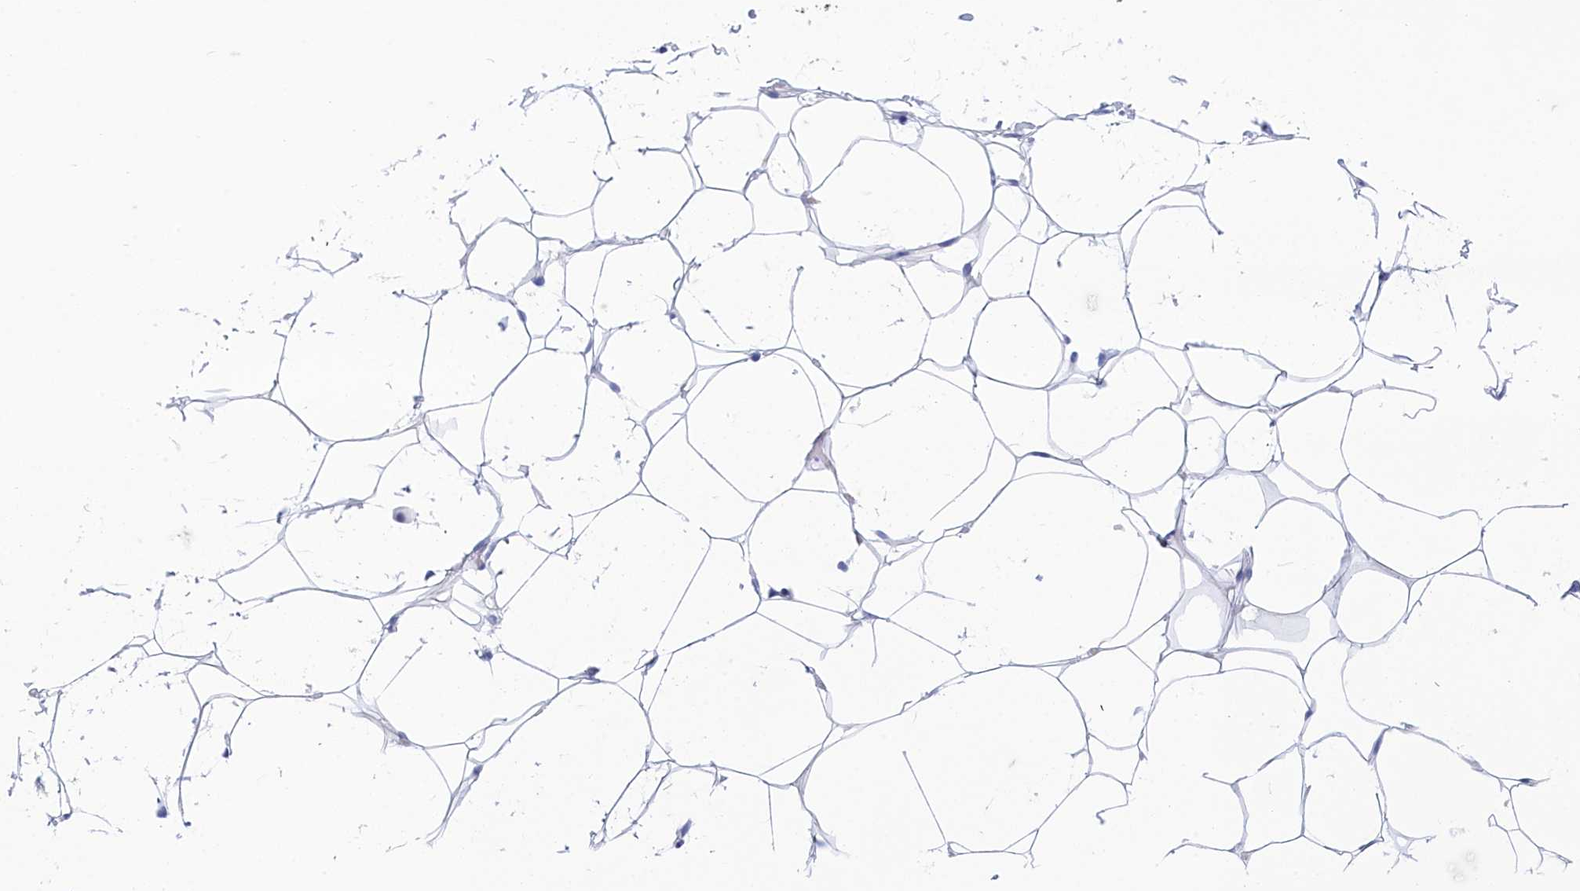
{"staining": {"intensity": "negative", "quantity": "none", "location": "none"}, "tissue": "adipose tissue", "cell_type": "Adipocytes", "image_type": "normal", "snomed": [{"axis": "morphology", "description": "Normal tissue, NOS"}, {"axis": "topography", "description": "Breast"}], "caption": "This micrograph is of normal adipose tissue stained with immunohistochemistry to label a protein in brown with the nuclei are counter-stained blue. There is no expression in adipocytes.", "gene": "TMEM97", "patient": {"sex": "female", "age": 26}}